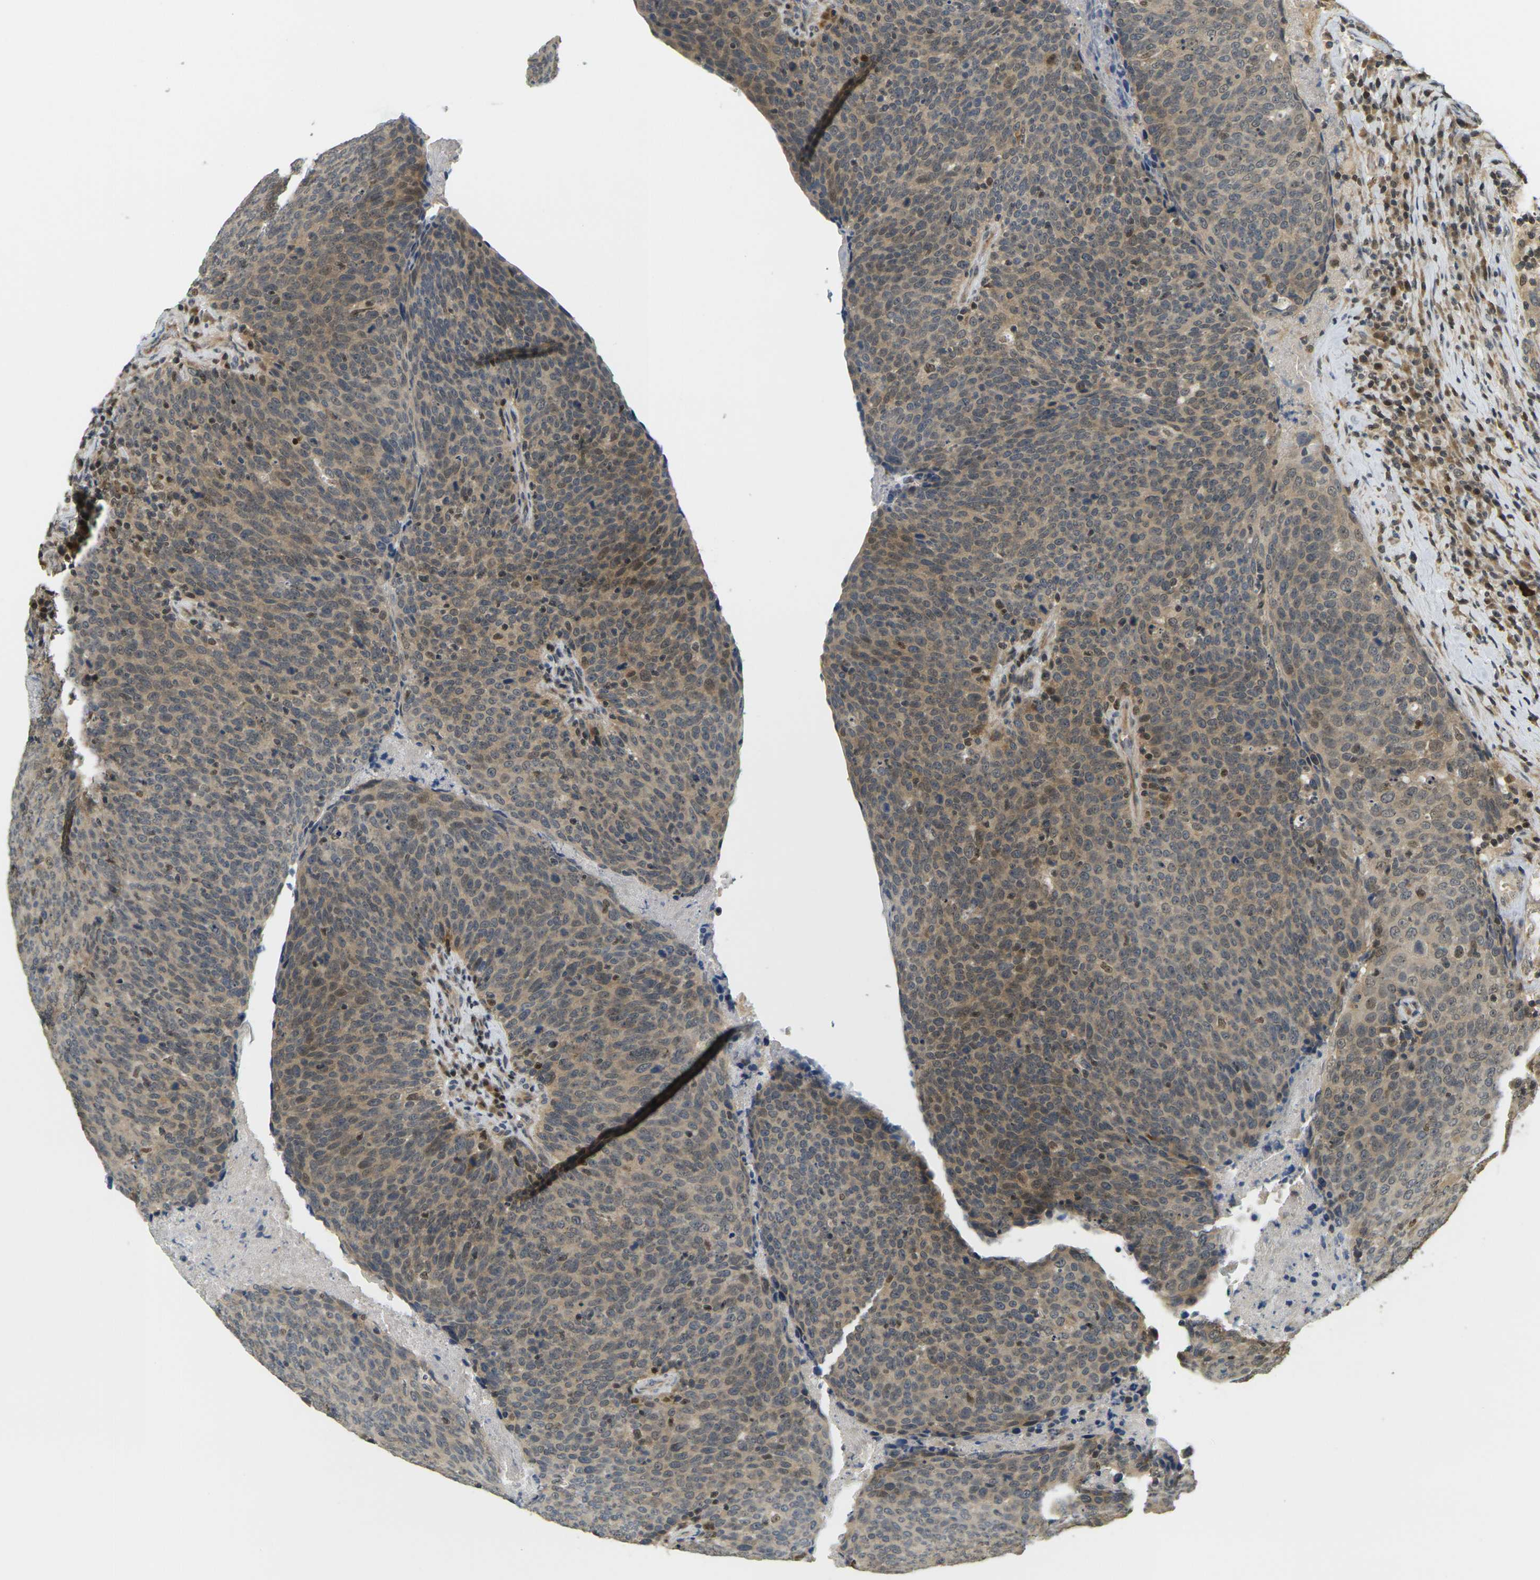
{"staining": {"intensity": "moderate", "quantity": ">75%", "location": "cytoplasmic/membranous"}, "tissue": "head and neck cancer", "cell_type": "Tumor cells", "image_type": "cancer", "snomed": [{"axis": "morphology", "description": "Squamous cell carcinoma, NOS"}, {"axis": "morphology", "description": "Squamous cell carcinoma, metastatic, NOS"}, {"axis": "topography", "description": "Lymph node"}, {"axis": "topography", "description": "Head-Neck"}], "caption": "Protein staining of squamous cell carcinoma (head and neck) tissue exhibits moderate cytoplasmic/membranous positivity in about >75% of tumor cells.", "gene": "KLHL8", "patient": {"sex": "male", "age": 62}}